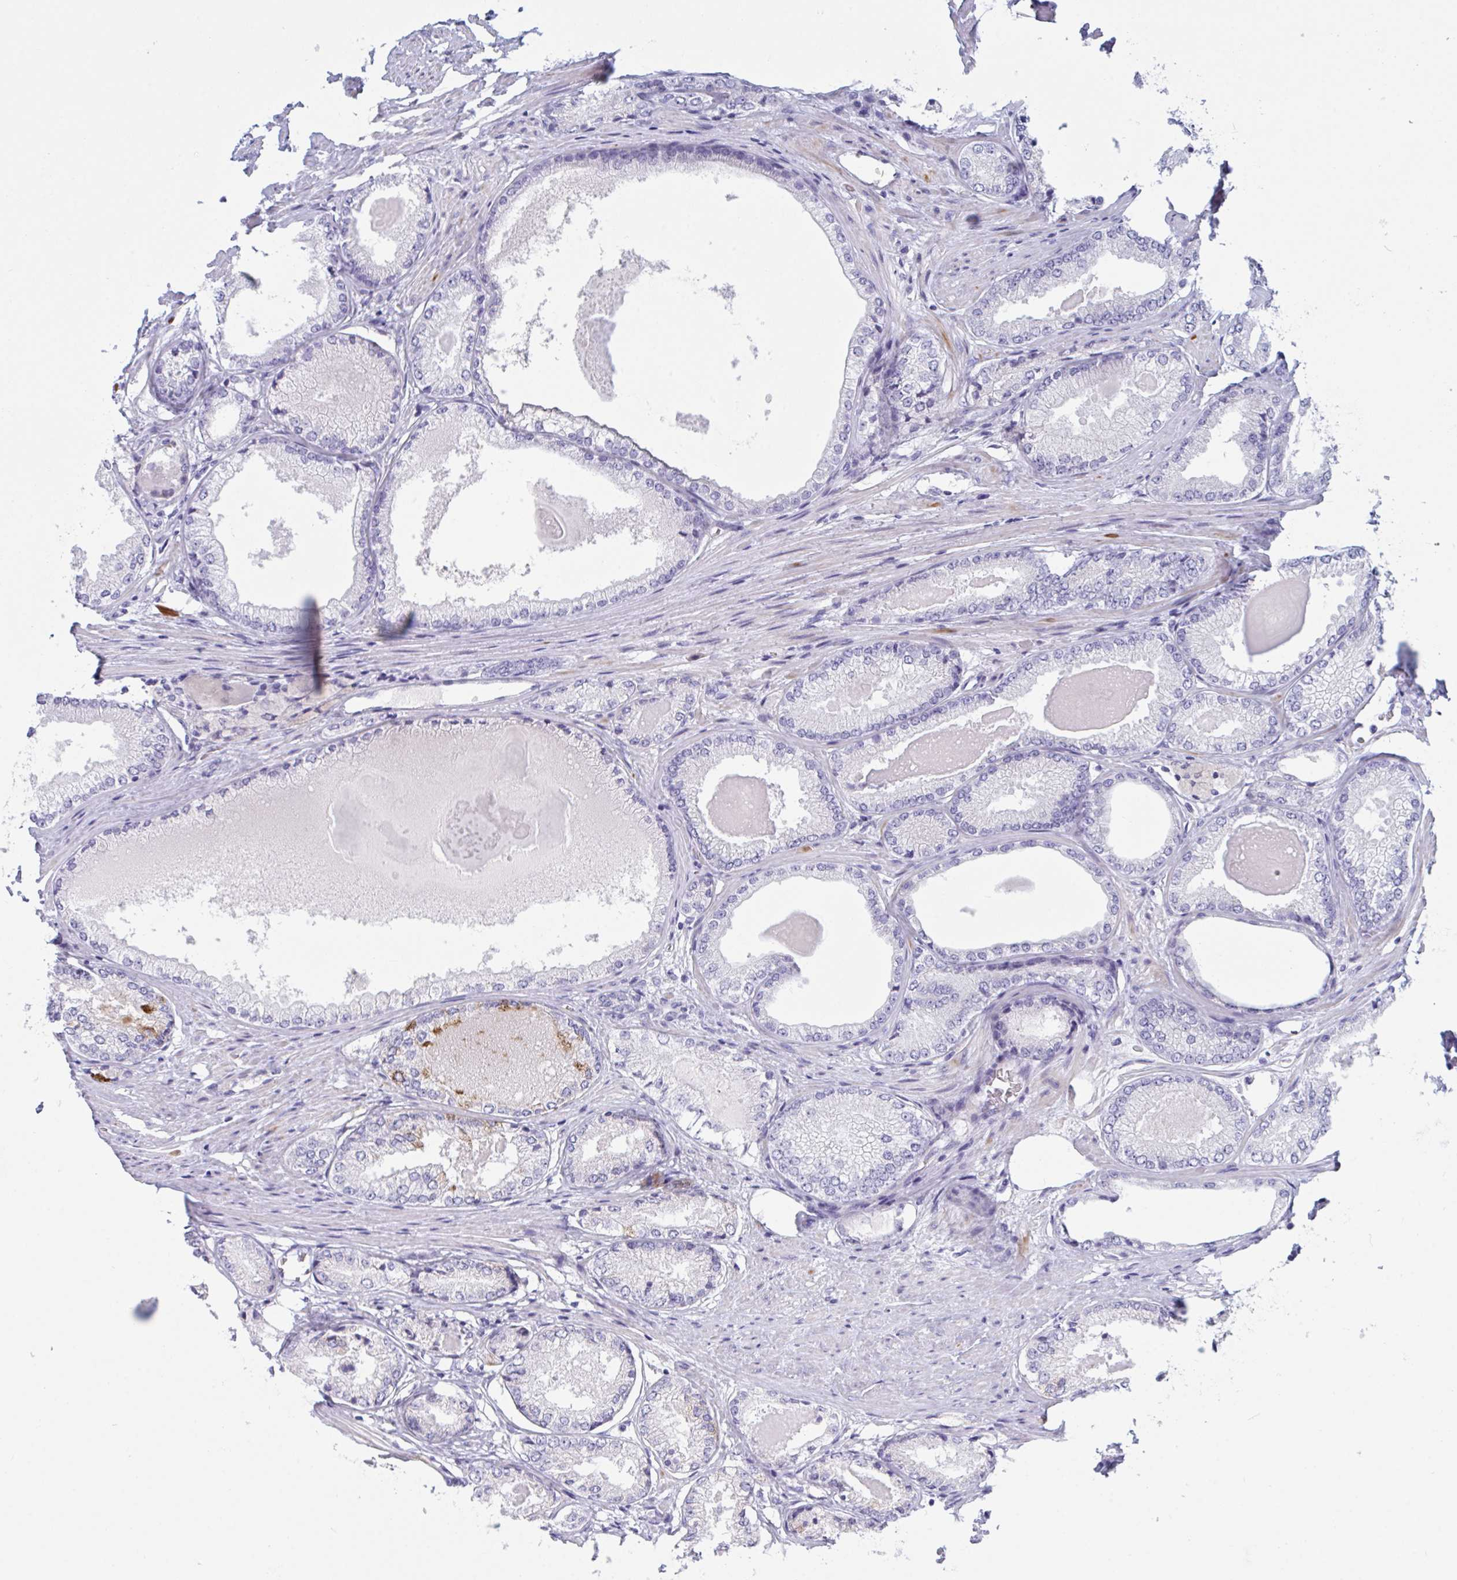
{"staining": {"intensity": "negative", "quantity": "none", "location": "none"}, "tissue": "prostate cancer", "cell_type": "Tumor cells", "image_type": "cancer", "snomed": [{"axis": "morphology", "description": "Adenocarcinoma, NOS"}, {"axis": "morphology", "description": "Adenocarcinoma, Low grade"}, {"axis": "topography", "description": "Prostate"}], "caption": "Immunohistochemistry micrograph of prostate adenocarcinoma stained for a protein (brown), which displays no staining in tumor cells.", "gene": "OXLD1", "patient": {"sex": "male", "age": 68}}